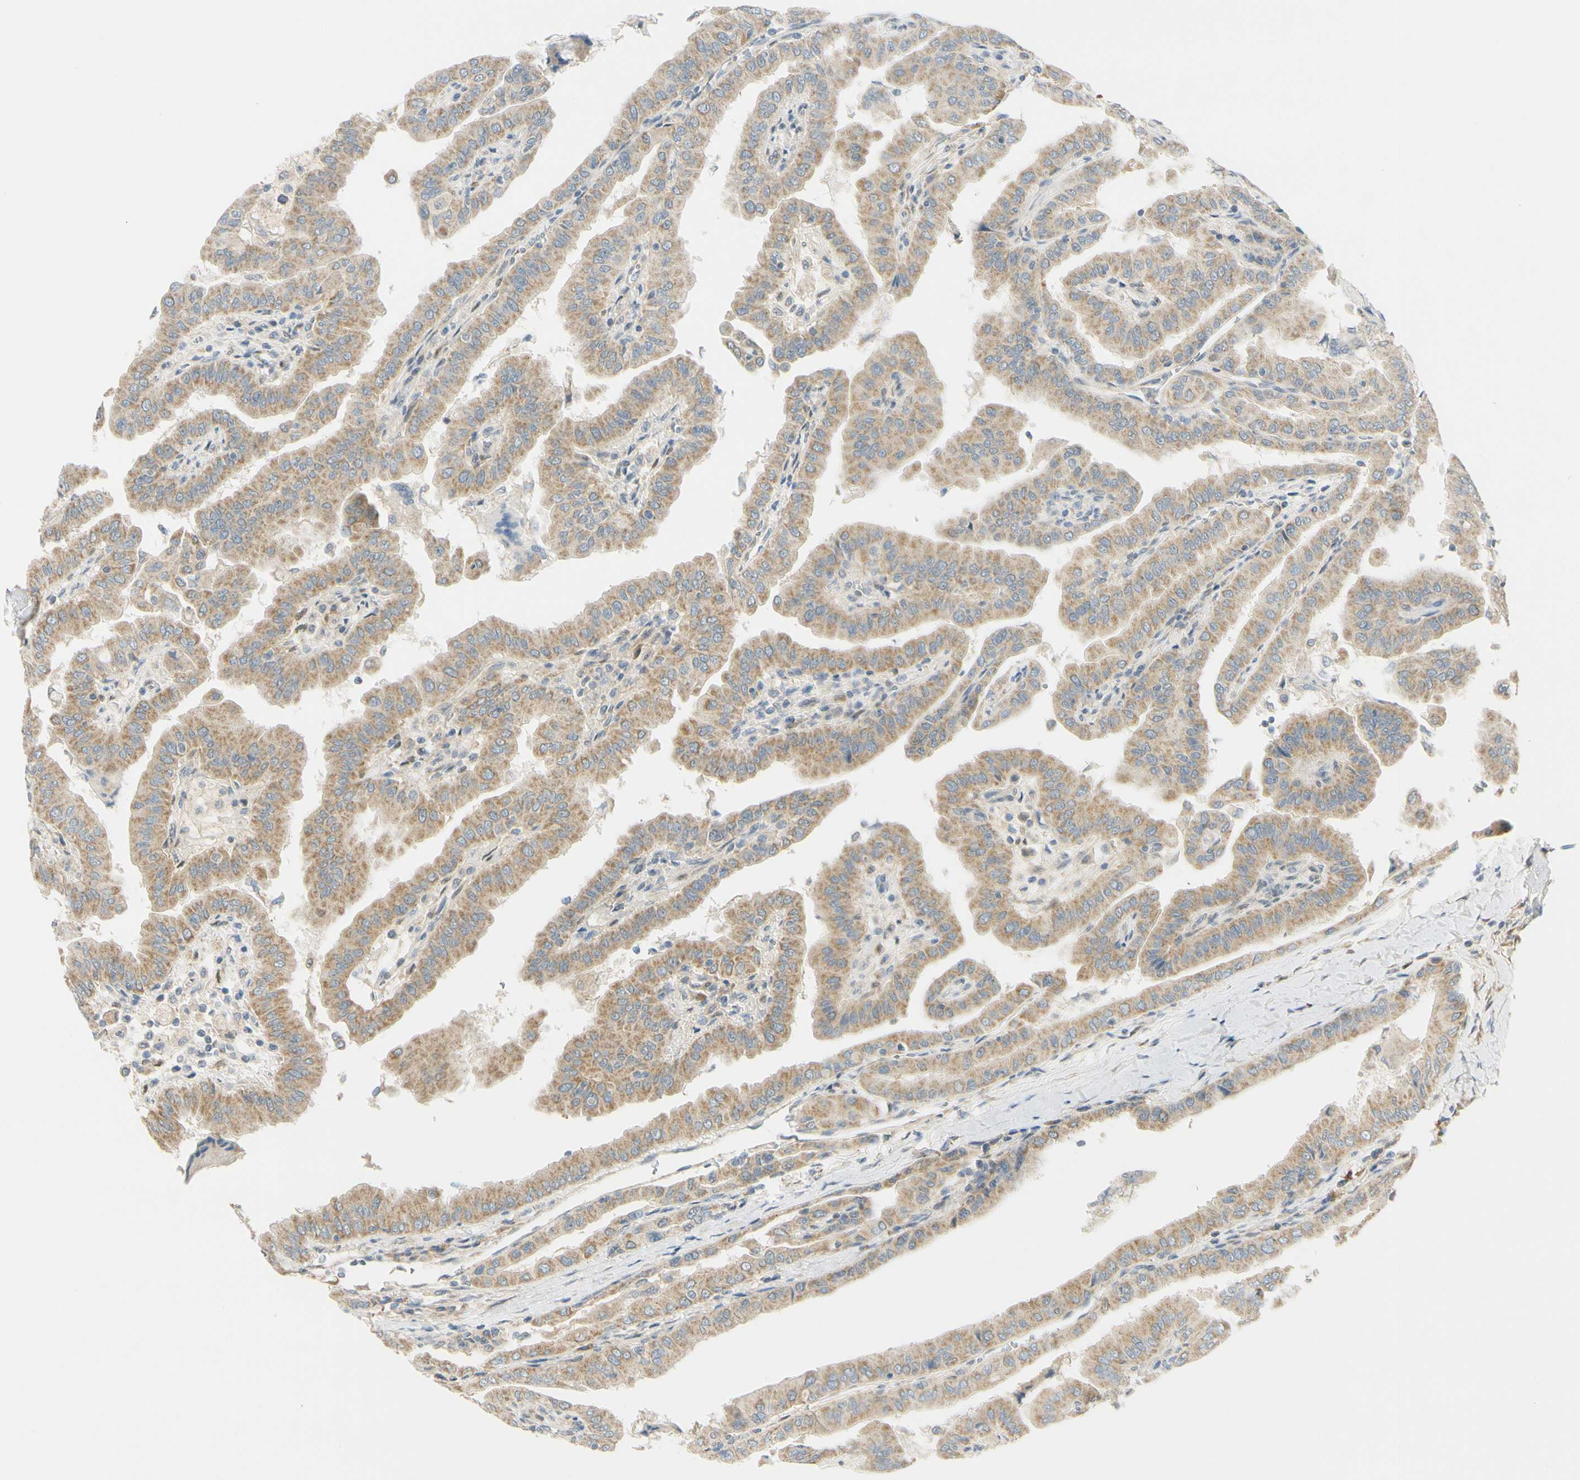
{"staining": {"intensity": "weak", "quantity": ">75%", "location": "cytoplasmic/membranous"}, "tissue": "thyroid cancer", "cell_type": "Tumor cells", "image_type": "cancer", "snomed": [{"axis": "morphology", "description": "Papillary adenocarcinoma, NOS"}, {"axis": "topography", "description": "Thyroid gland"}], "caption": "Brown immunohistochemical staining in human thyroid papillary adenocarcinoma reveals weak cytoplasmic/membranous staining in approximately >75% of tumor cells. (DAB (3,3'-diaminobenzidine) IHC with brightfield microscopy, high magnification).", "gene": "FHL2", "patient": {"sex": "male", "age": 33}}